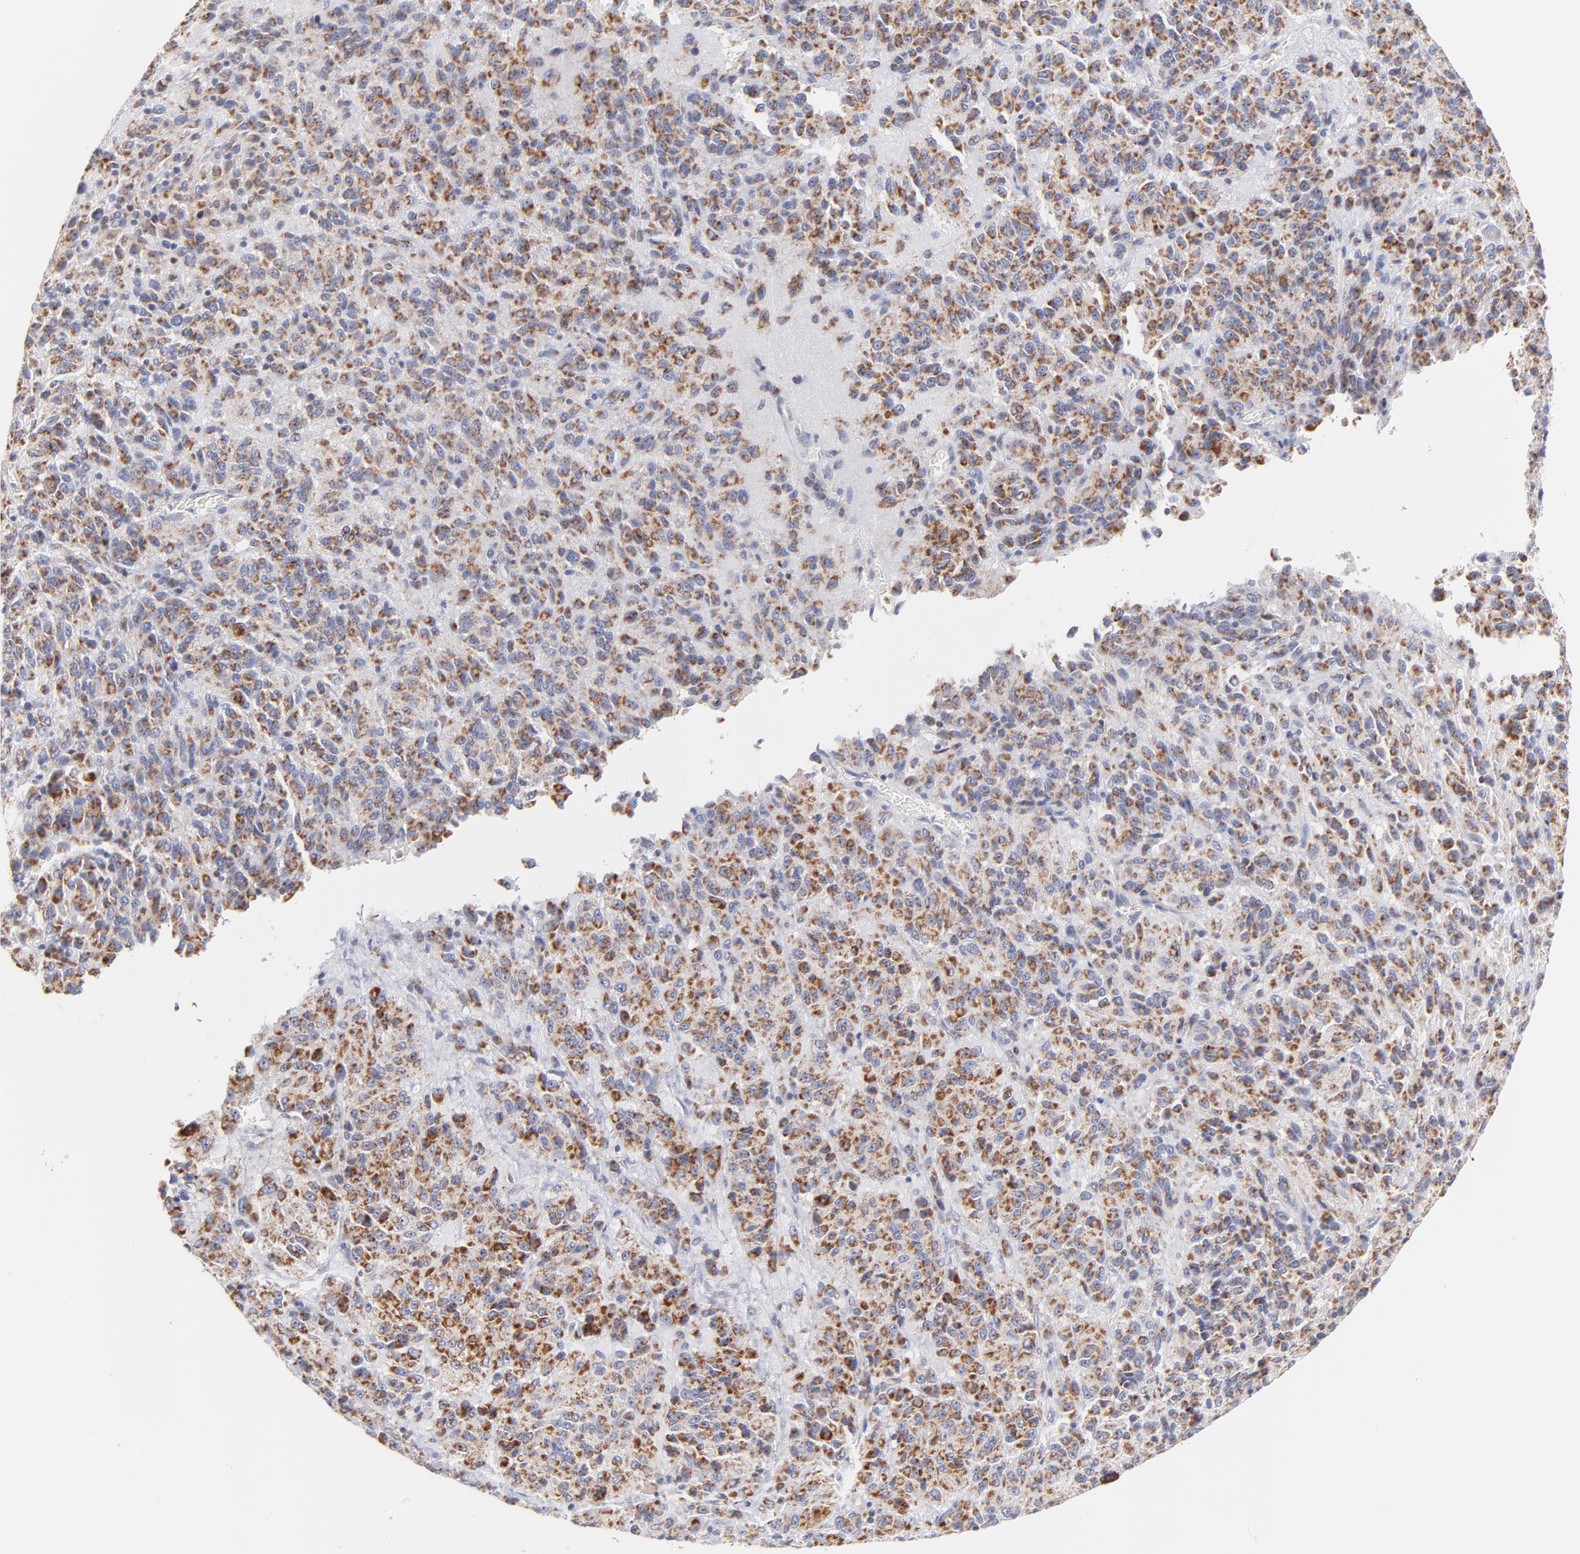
{"staining": {"intensity": "moderate", "quantity": ">75%", "location": "cytoplasmic/membranous"}, "tissue": "melanoma", "cell_type": "Tumor cells", "image_type": "cancer", "snomed": [{"axis": "morphology", "description": "Malignant melanoma, Metastatic site"}, {"axis": "topography", "description": "Lung"}], "caption": "The image demonstrates immunohistochemical staining of malignant melanoma (metastatic site). There is moderate cytoplasmic/membranous positivity is identified in approximately >75% of tumor cells.", "gene": "TIMM8A", "patient": {"sex": "male", "age": 64}}